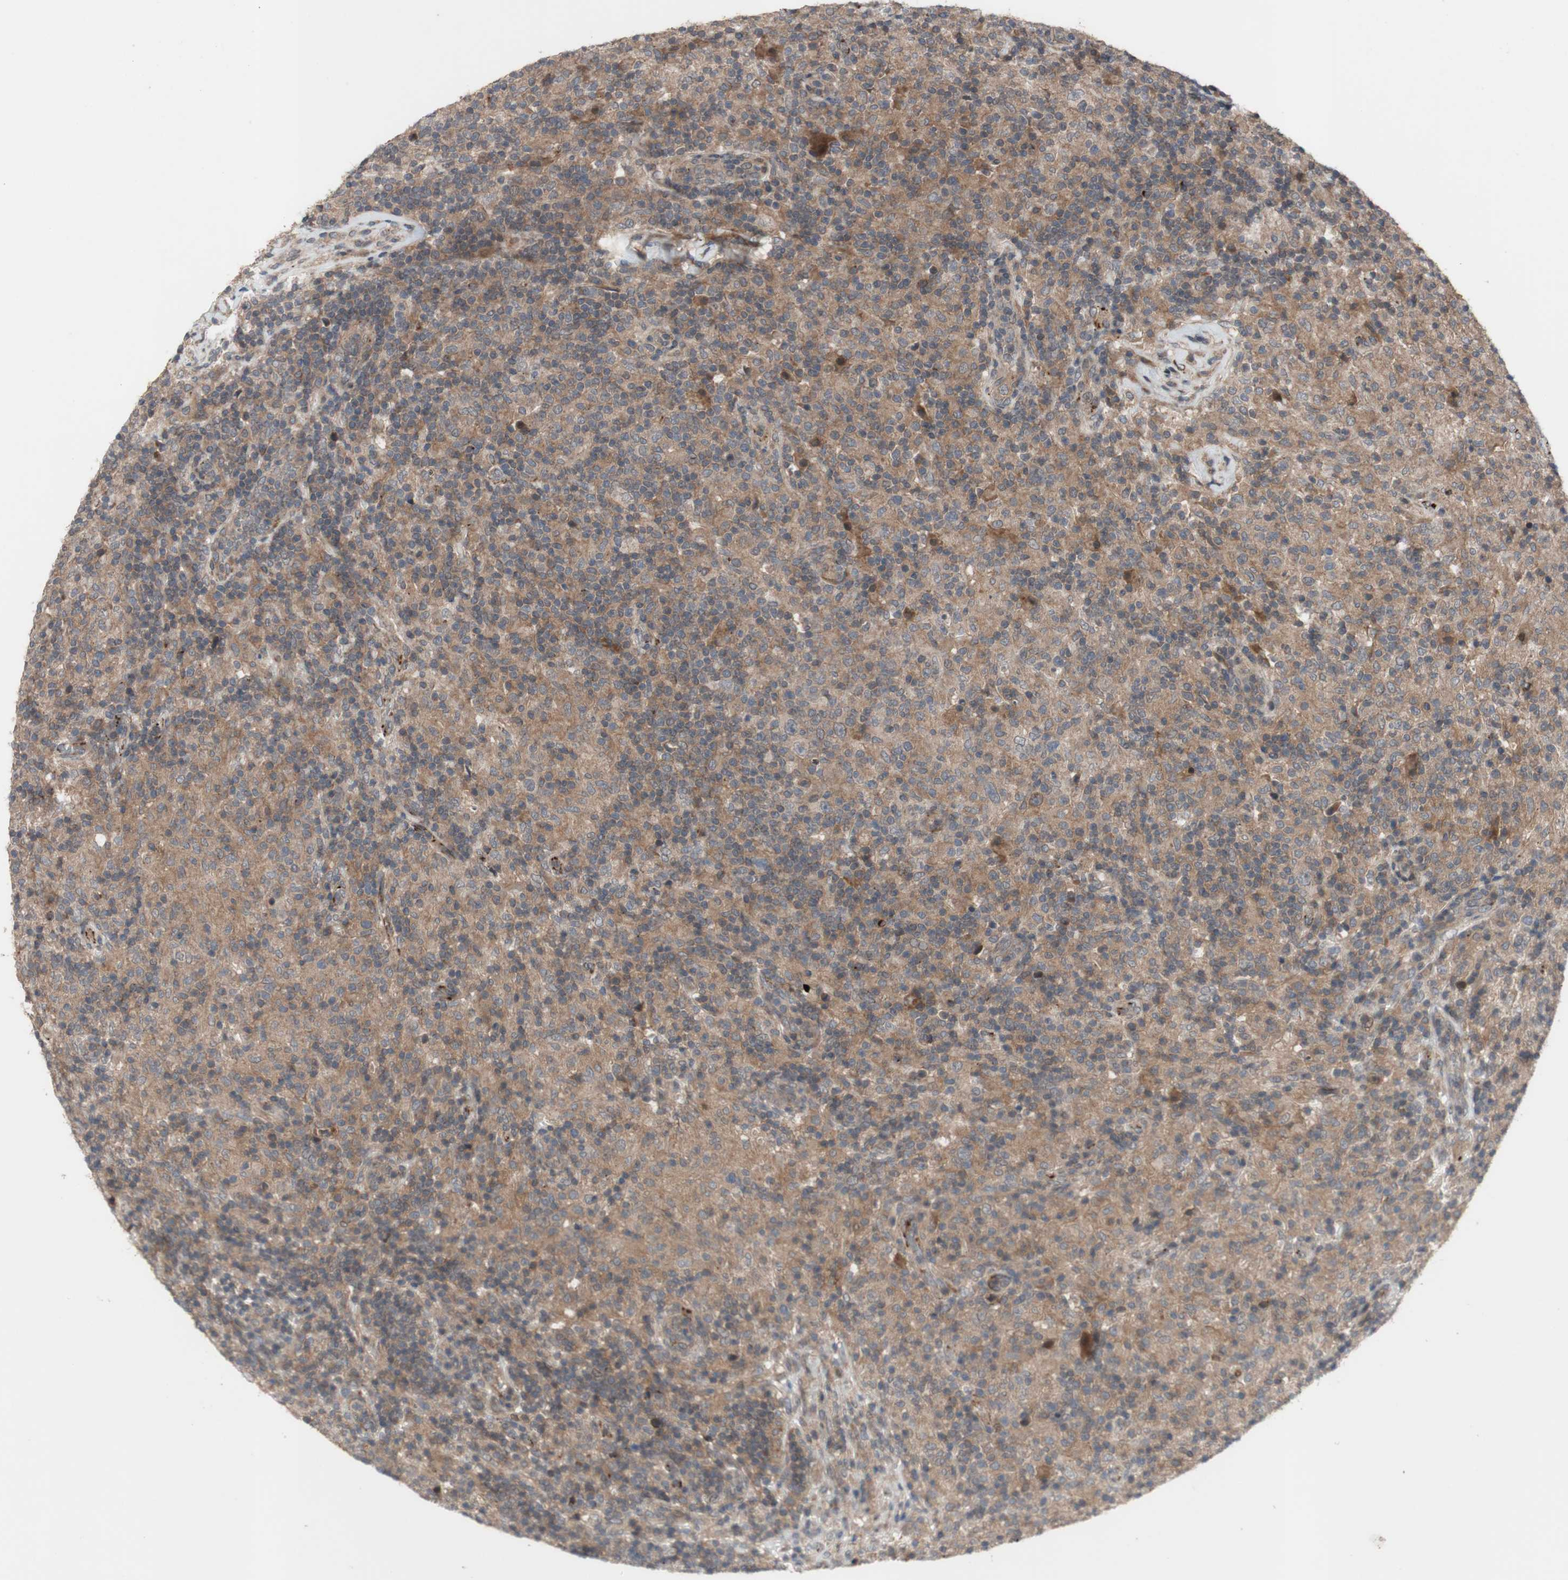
{"staining": {"intensity": "weak", "quantity": ">75%", "location": "cytoplasmic/membranous"}, "tissue": "lymphoma", "cell_type": "Tumor cells", "image_type": "cancer", "snomed": [{"axis": "morphology", "description": "Hodgkin's disease, NOS"}, {"axis": "topography", "description": "Lymph node"}], "caption": "The image exhibits immunohistochemical staining of Hodgkin's disease. There is weak cytoplasmic/membranous expression is appreciated in about >75% of tumor cells.", "gene": "OAZ1", "patient": {"sex": "male", "age": 70}}